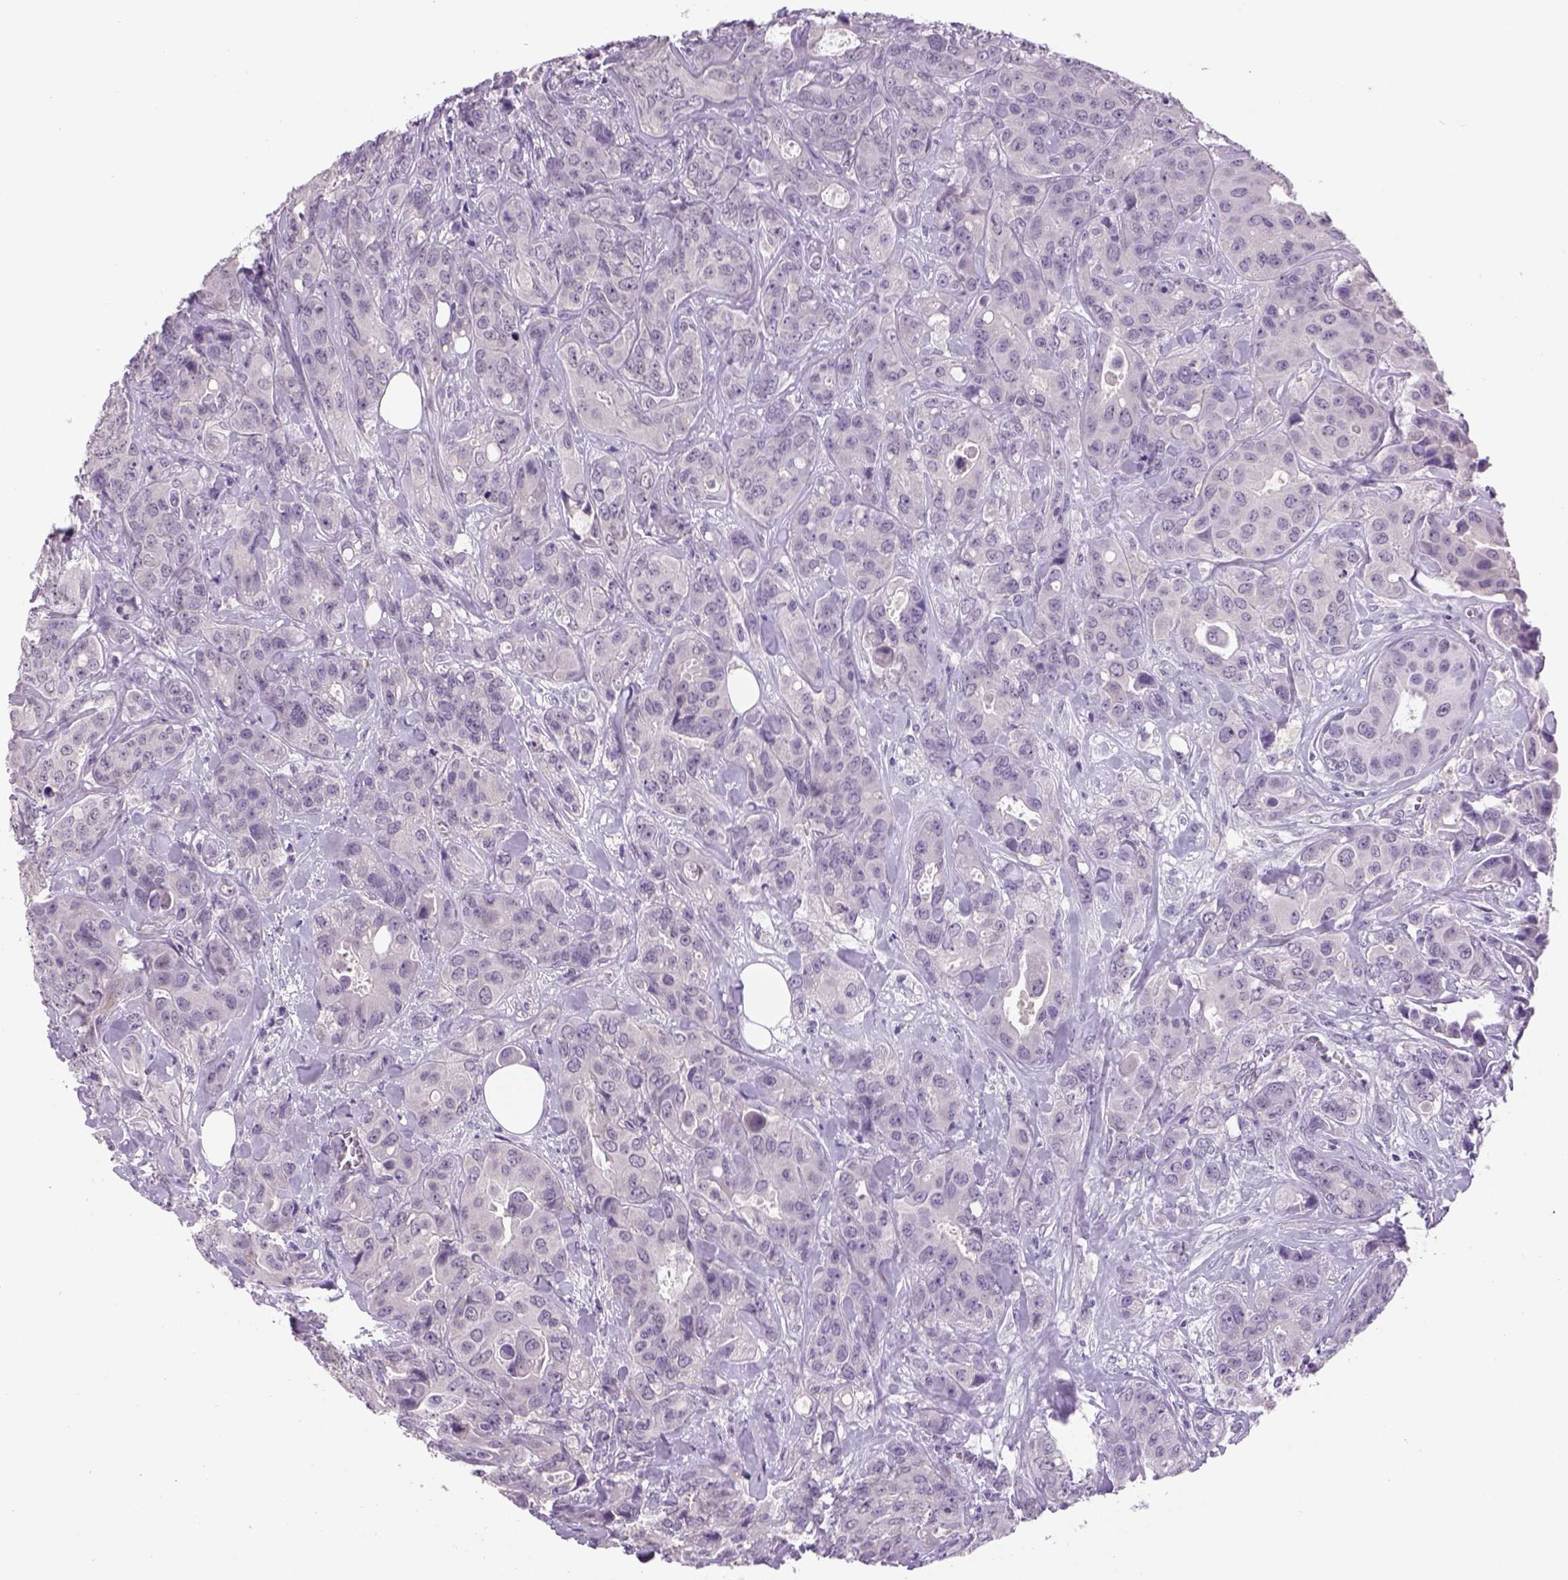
{"staining": {"intensity": "negative", "quantity": "none", "location": "none"}, "tissue": "breast cancer", "cell_type": "Tumor cells", "image_type": "cancer", "snomed": [{"axis": "morphology", "description": "Duct carcinoma"}, {"axis": "topography", "description": "Breast"}], "caption": "Tumor cells are negative for brown protein staining in breast cancer (intraductal carcinoma). The staining was performed using DAB (3,3'-diaminobenzidine) to visualize the protein expression in brown, while the nuclei were stained in blue with hematoxylin (Magnification: 20x).", "gene": "DBH", "patient": {"sex": "female", "age": 43}}